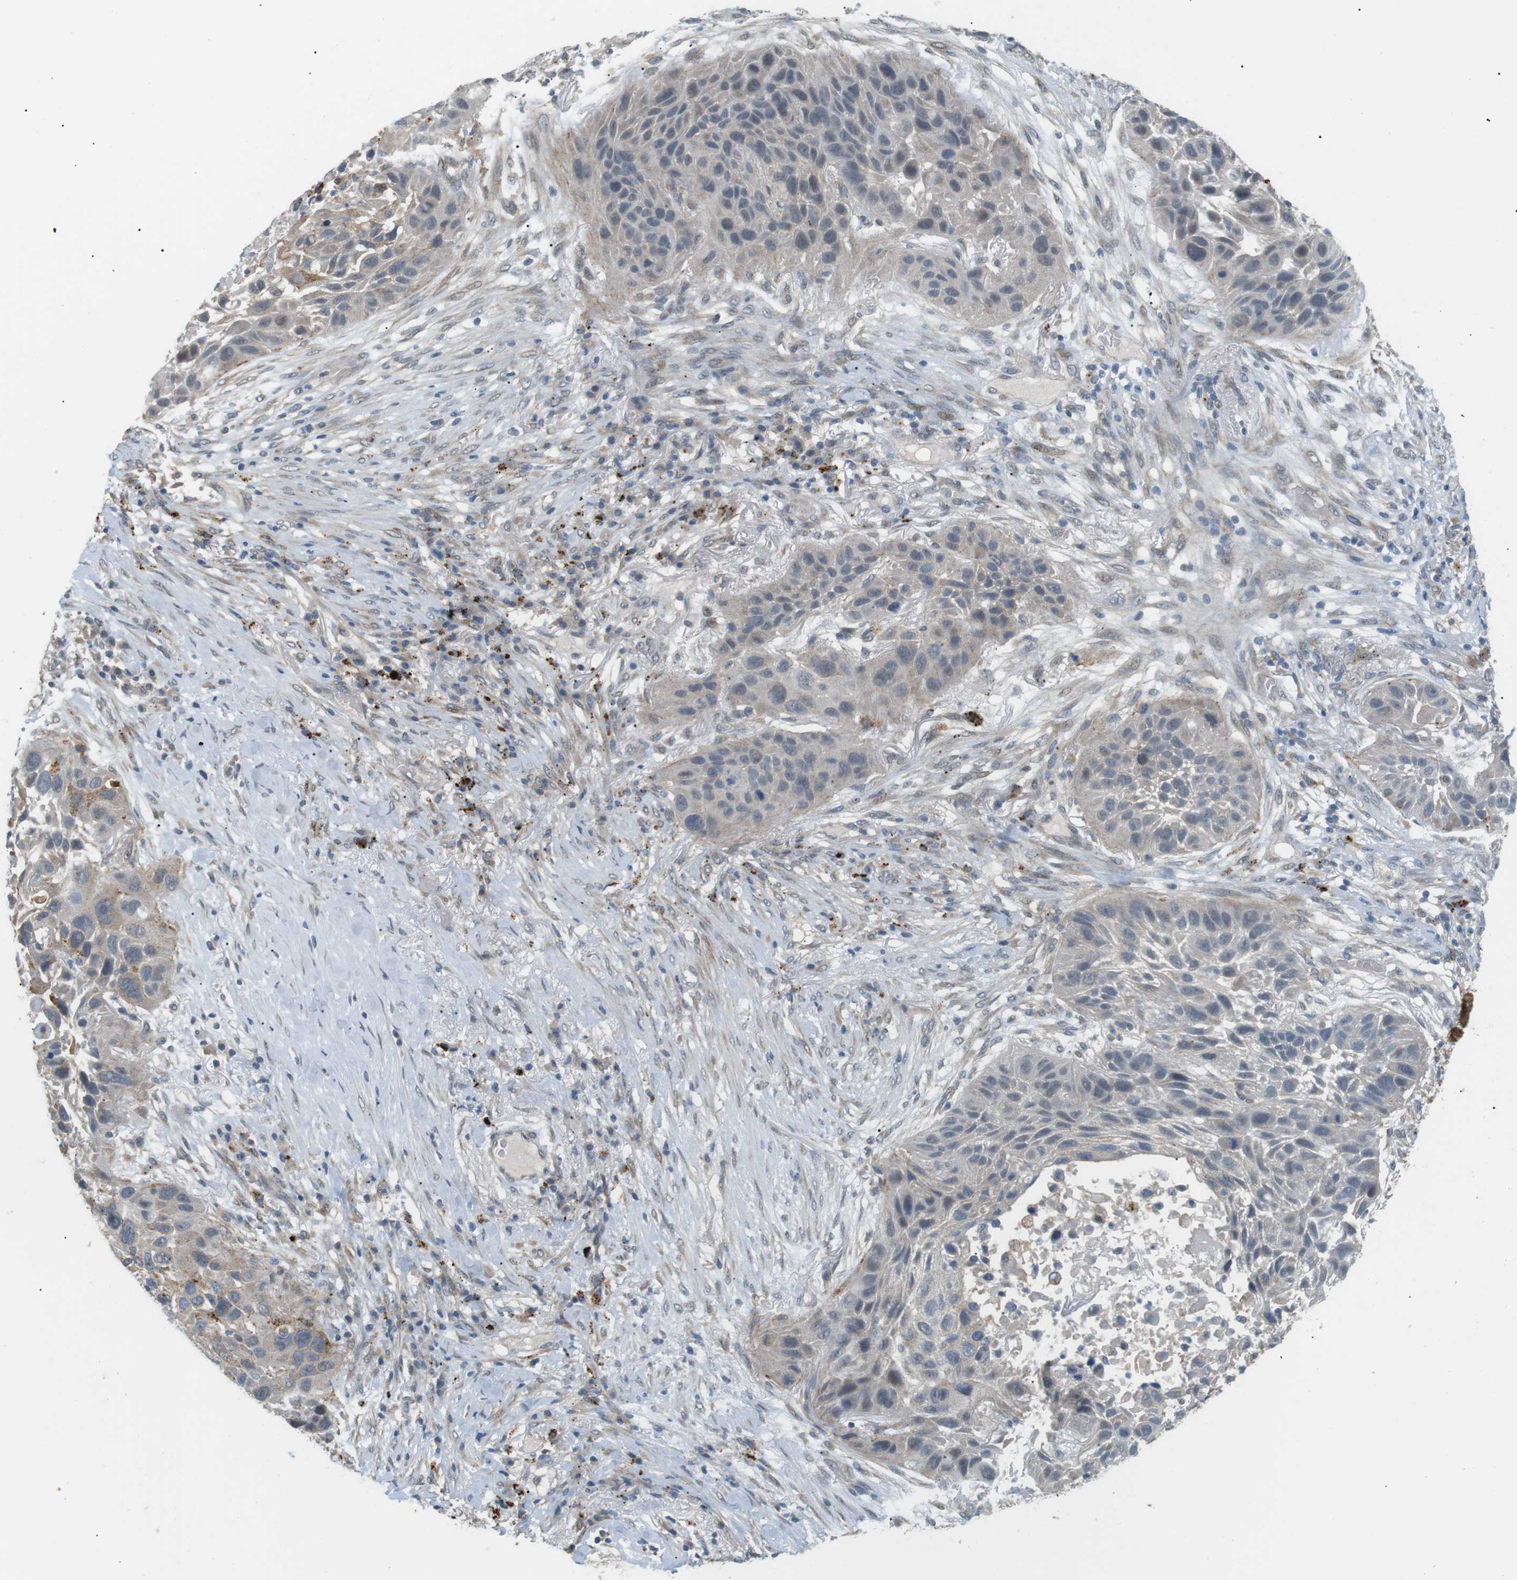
{"staining": {"intensity": "negative", "quantity": "none", "location": "none"}, "tissue": "lung cancer", "cell_type": "Tumor cells", "image_type": "cancer", "snomed": [{"axis": "morphology", "description": "Squamous cell carcinoma, NOS"}, {"axis": "topography", "description": "Lung"}], "caption": "This micrograph is of lung cancer (squamous cell carcinoma) stained with immunohistochemistry (IHC) to label a protein in brown with the nuclei are counter-stained blue. There is no staining in tumor cells.", "gene": "B4GALNT2", "patient": {"sex": "male", "age": 57}}